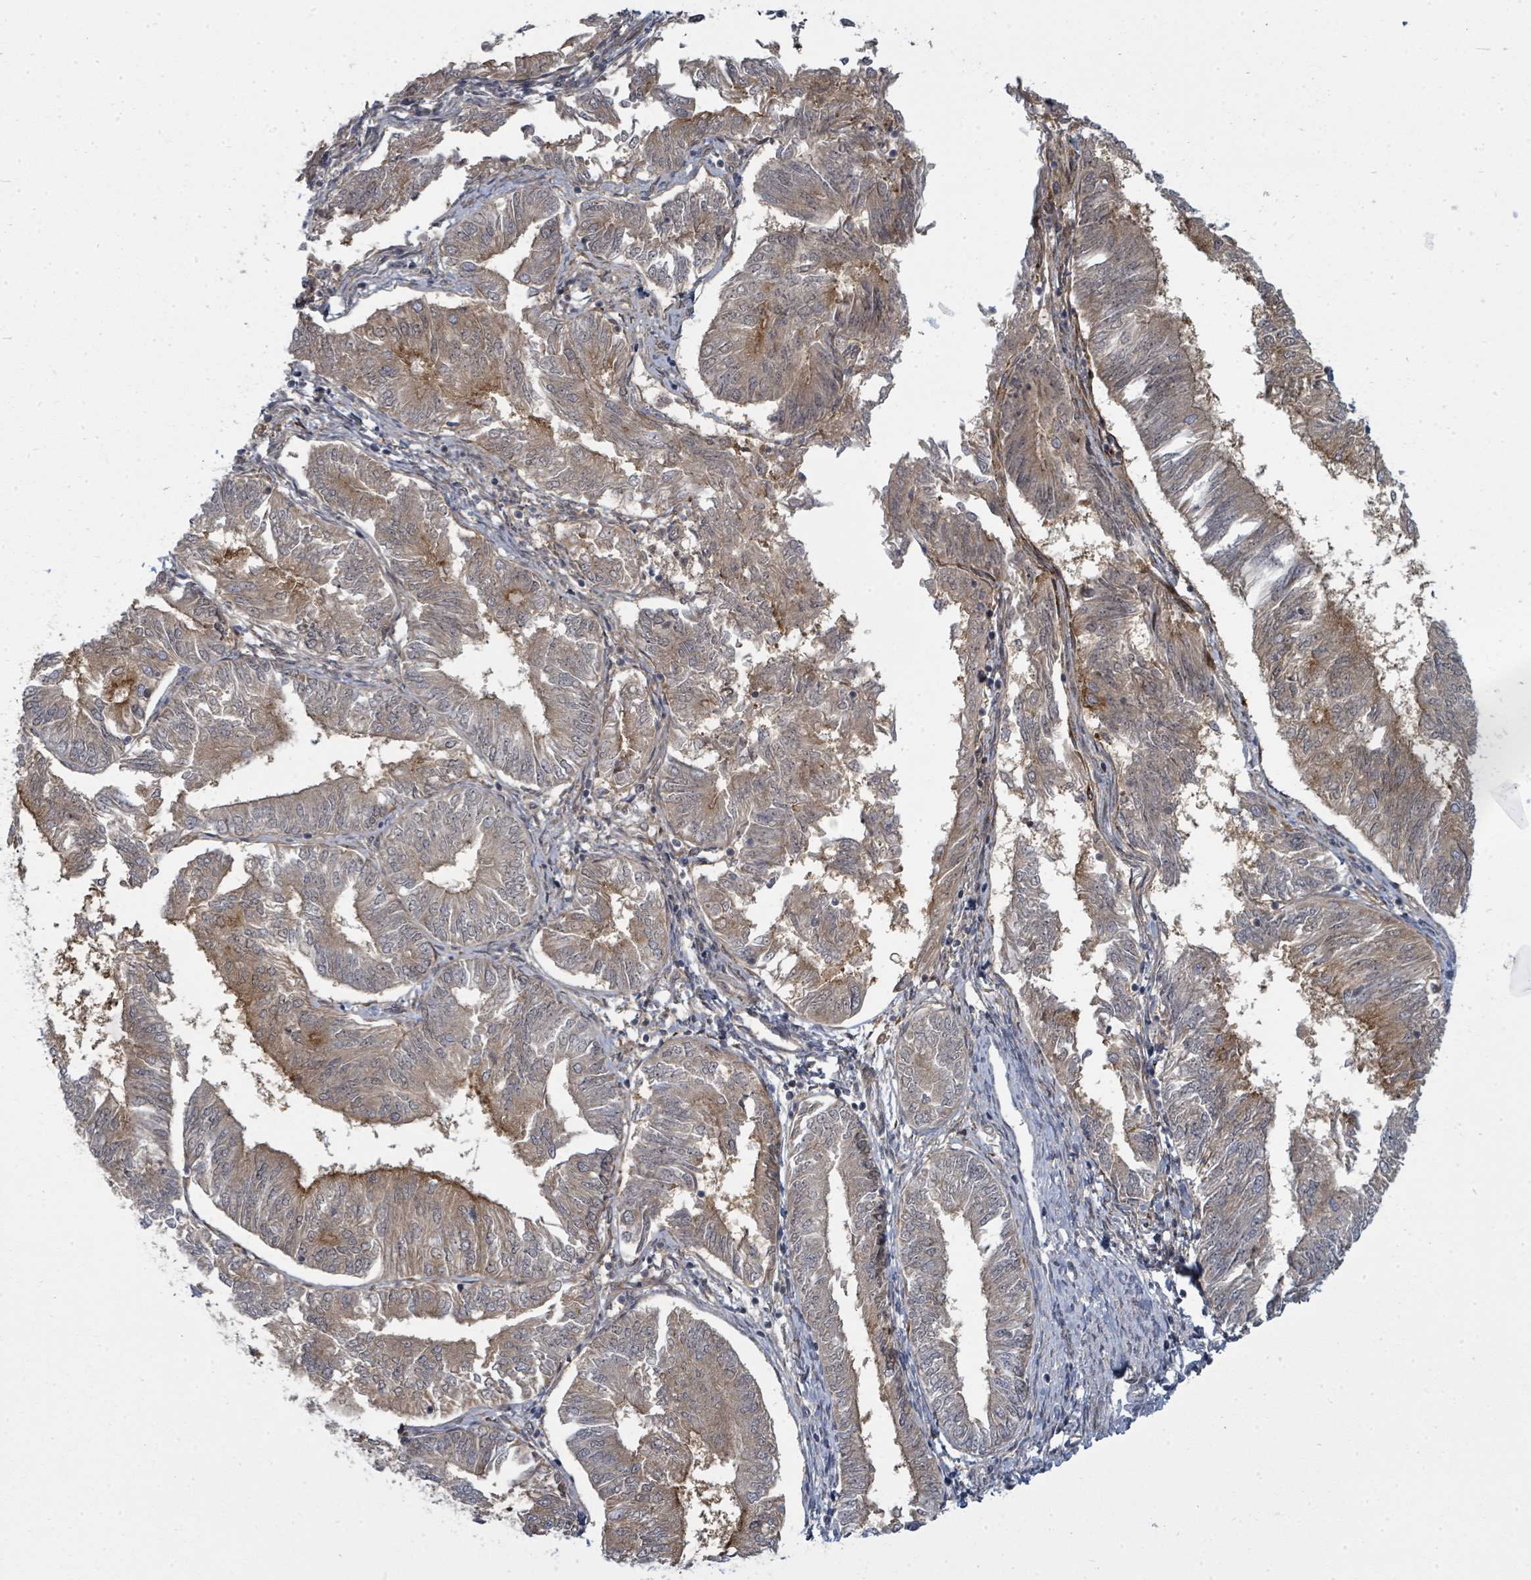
{"staining": {"intensity": "moderate", "quantity": ">75%", "location": "cytoplasmic/membranous"}, "tissue": "endometrial cancer", "cell_type": "Tumor cells", "image_type": "cancer", "snomed": [{"axis": "morphology", "description": "Adenocarcinoma, NOS"}, {"axis": "topography", "description": "Endometrium"}], "caption": "IHC micrograph of neoplastic tissue: endometrial cancer stained using immunohistochemistry (IHC) shows medium levels of moderate protein expression localized specifically in the cytoplasmic/membranous of tumor cells, appearing as a cytoplasmic/membranous brown color.", "gene": "PSMG2", "patient": {"sex": "female", "age": 58}}